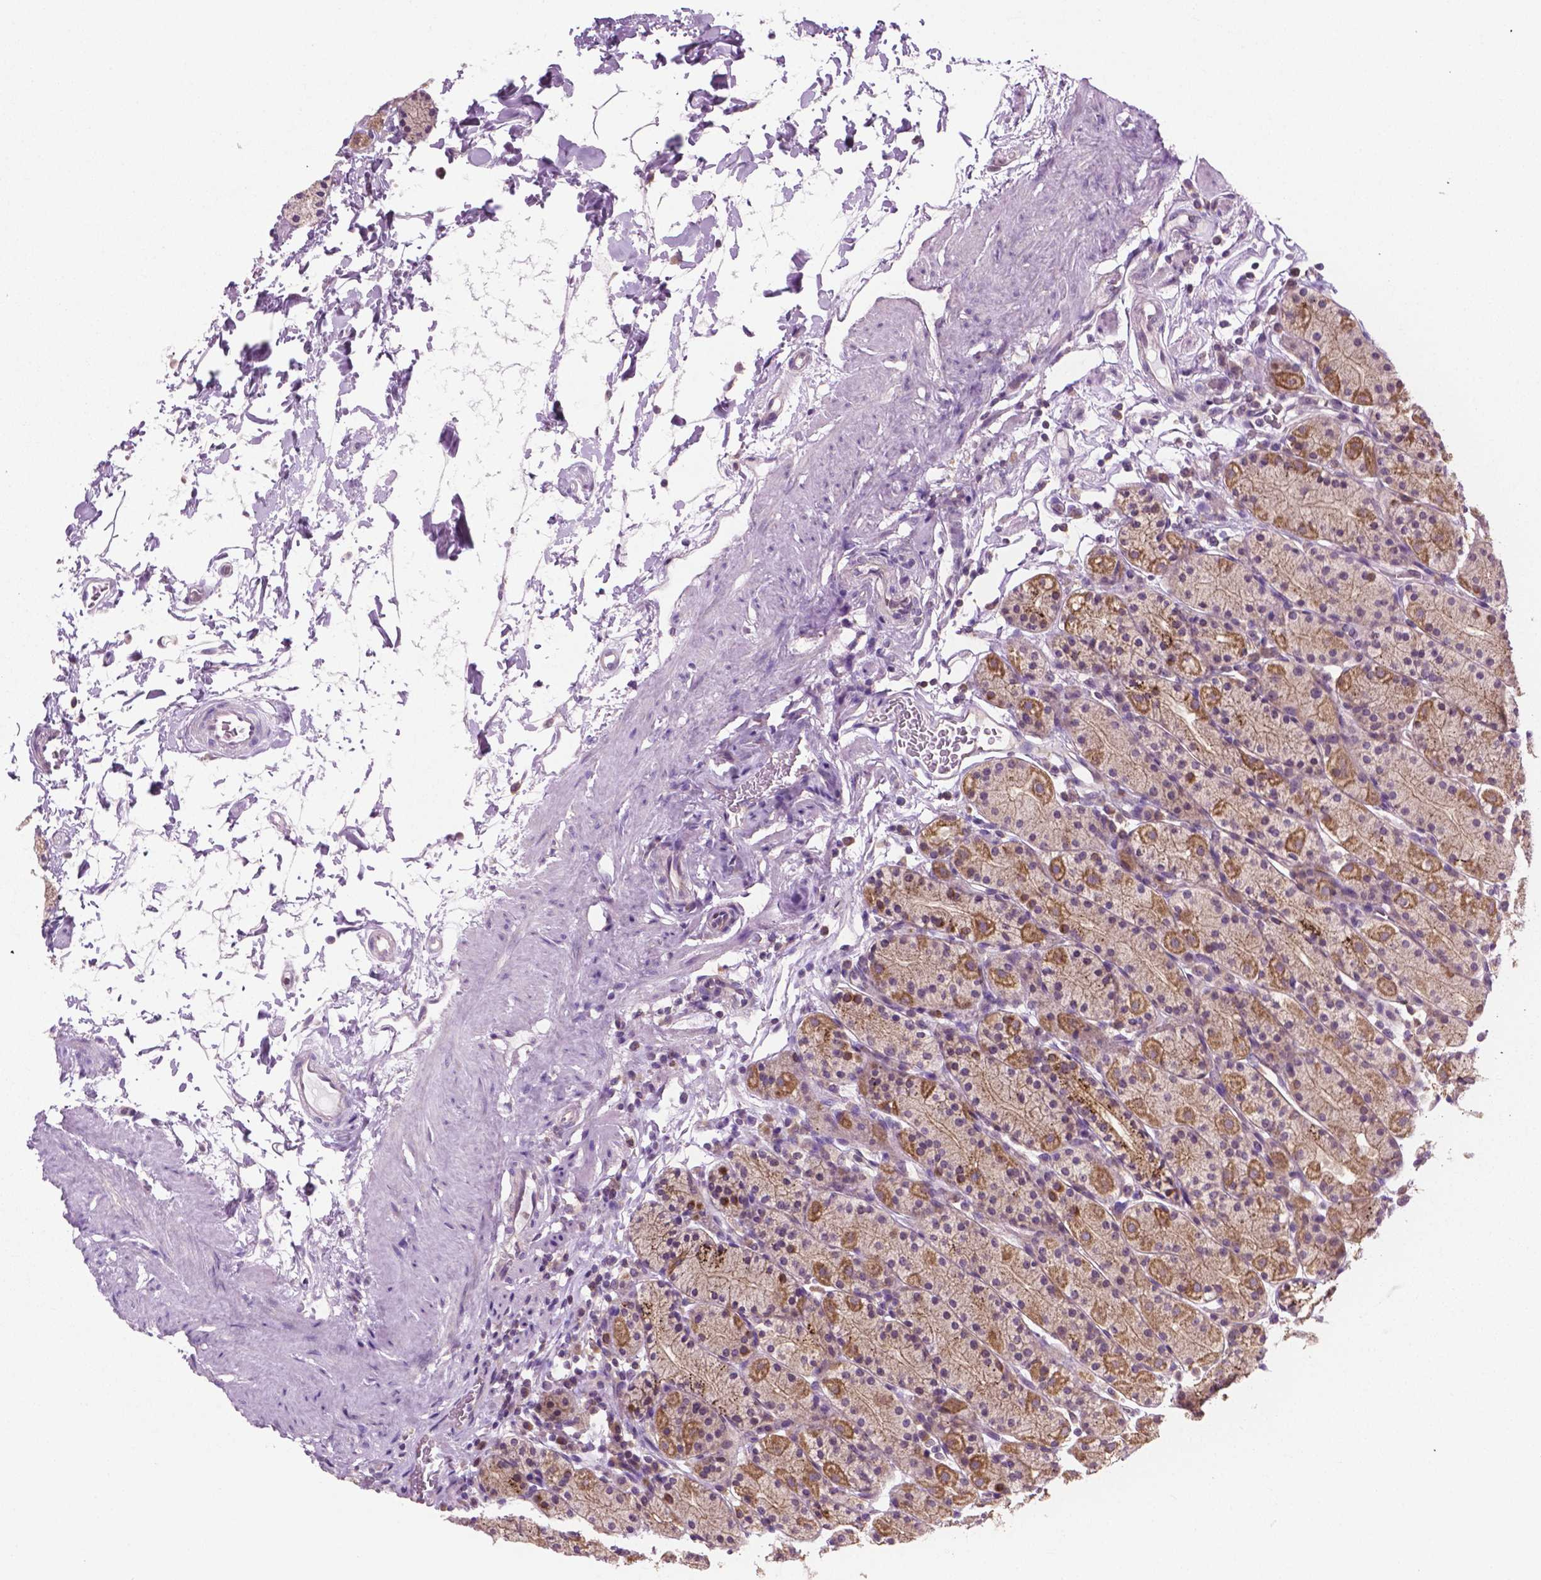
{"staining": {"intensity": "moderate", "quantity": "25%-75%", "location": "cytoplasmic/membranous"}, "tissue": "stomach", "cell_type": "Glandular cells", "image_type": "normal", "snomed": [{"axis": "morphology", "description": "Normal tissue, NOS"}, {"axis": "topography", "description": "Stomach, upper"}, {"axis": "topography", "description": "Stomach"}], "caption": "Normal stomach was stained to show a protein in brown. There is medium levels of moderate cytoplasmic/membranous expression in approximately 25%-75% of glandular cells. The staining was performed using DAB to visualize the protein expression in brown, while the nuclei were stained in blue with hematoxylin (Magnification: 20x).", "gene": "MZT1", "patient": {"sex": "male", "age": 62}}